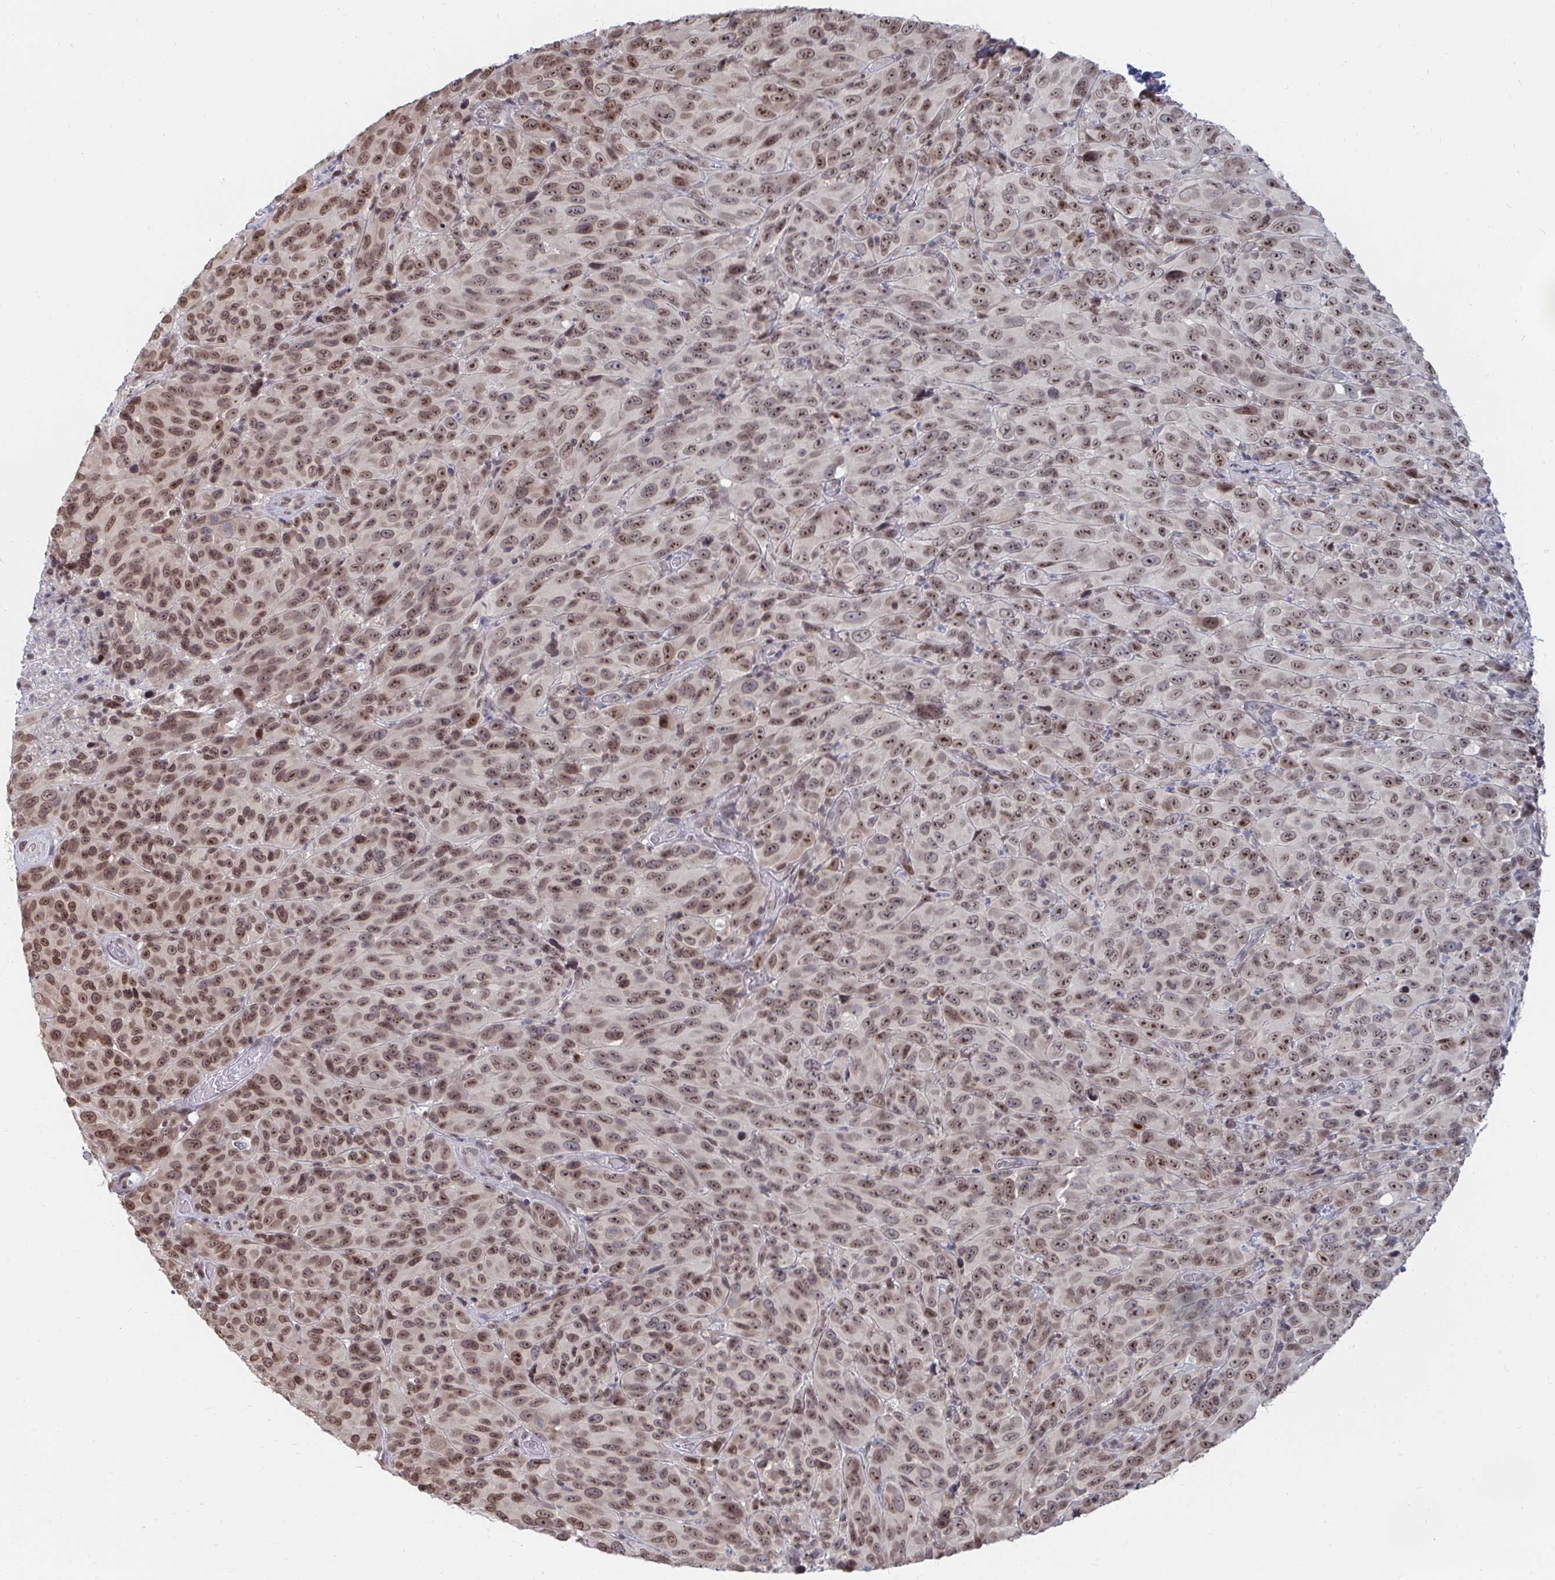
{"staining": {"intensity": "moderate", "quantity": ">75%", "location": "nuclear"}, "tissue": "melanoma", "cell_type": "Tumor cells", "image_type": "cancer", "snomed": [{"axis": "morphology", "description": "Malignant melanoma, NOS"}, {"axis": "topography", "description": "Skin"}], "caption": "Malignant melanoma stained with DAB immunohistochemistry (IHC) displays medium levels of moderate nuclear expression in approximately >75% of tumor cells. The protein of interest is shown in brown color, while the nuclei are stained blue.", "gene": "TRIP12", "patient": {"sex": "male", "age": 85}}